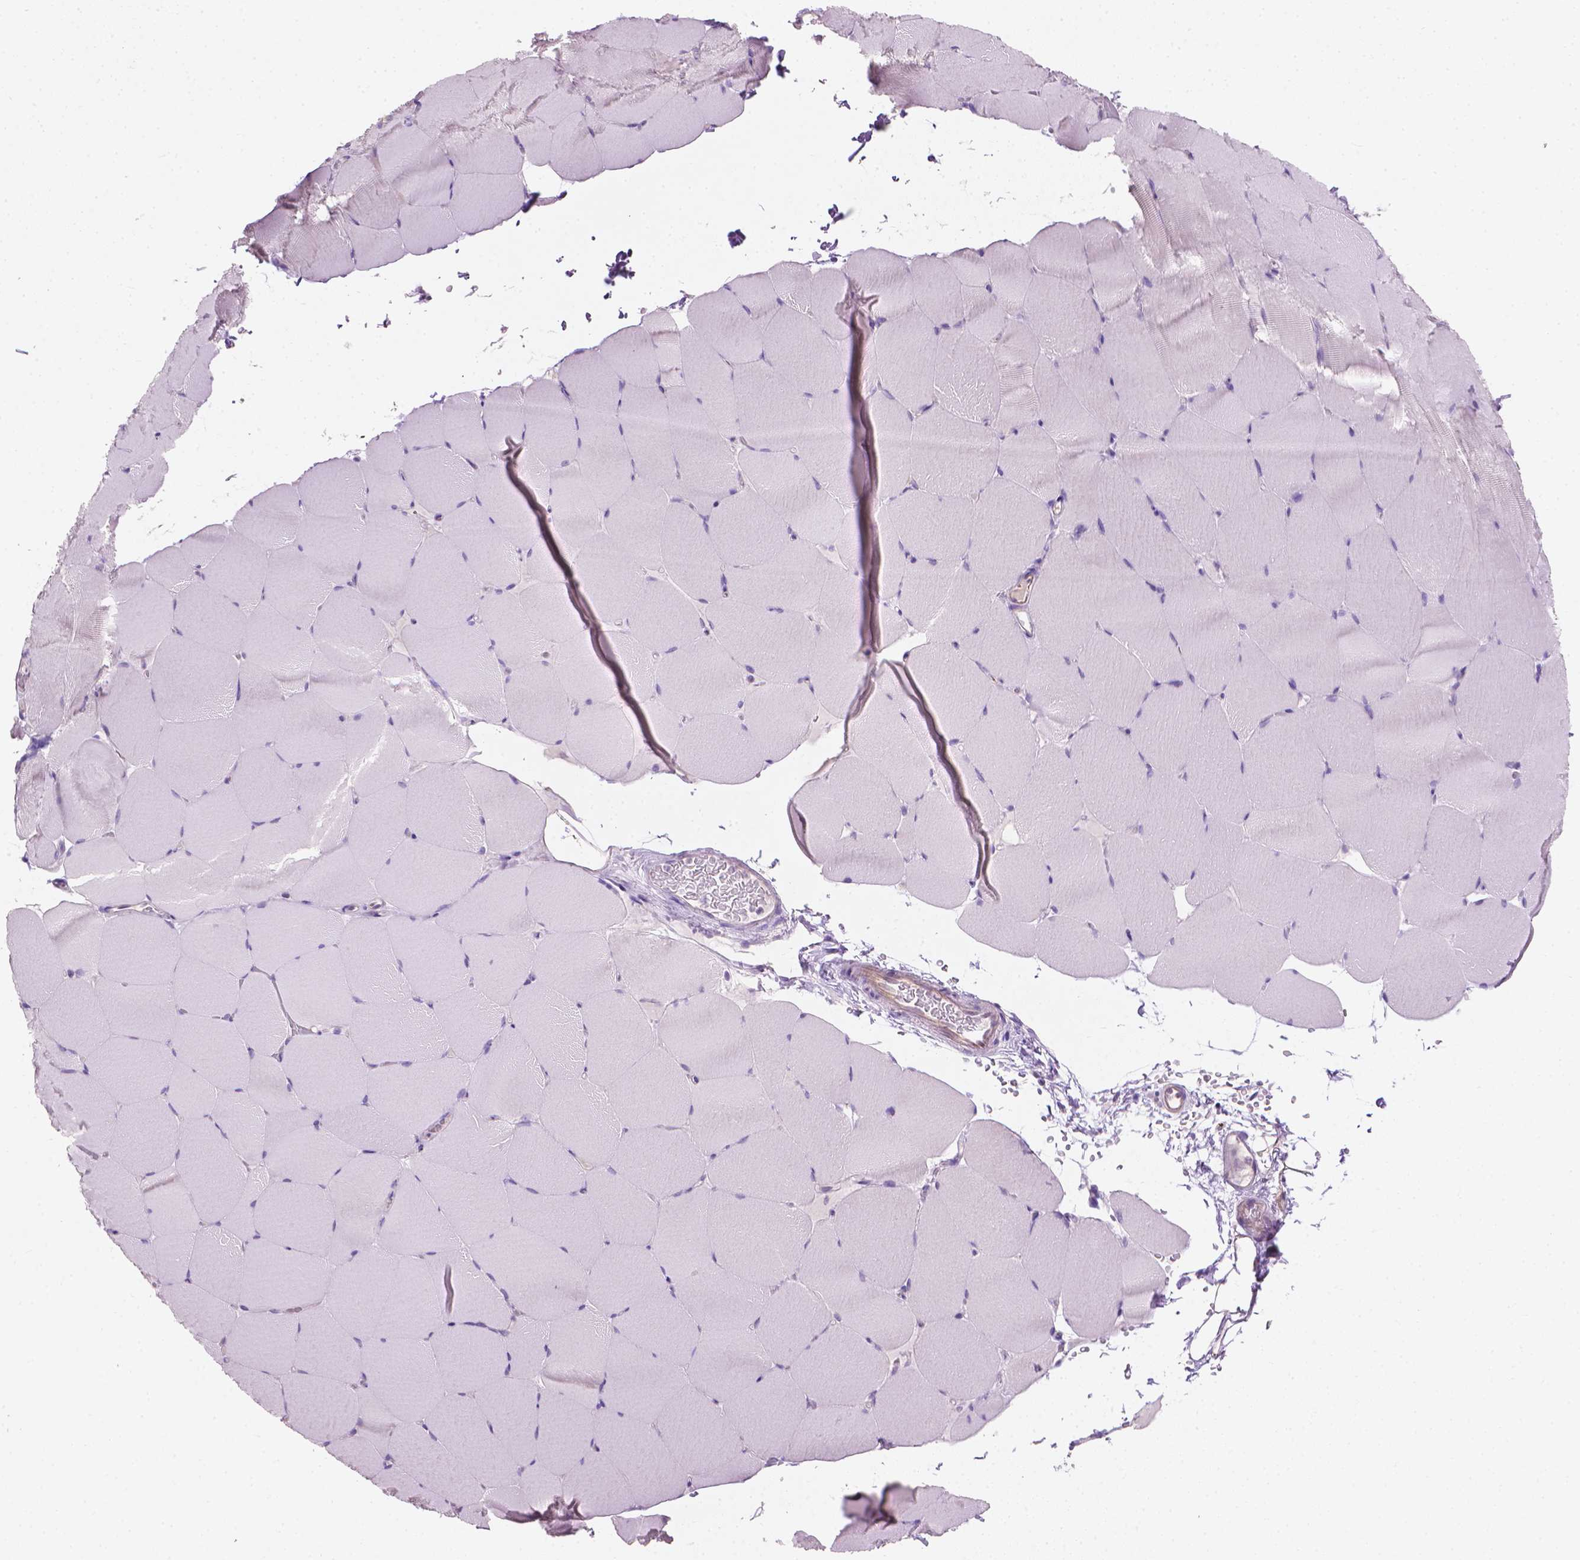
{"staining": {"intensity": "negative", "quantity": "none", "location": "none"}, "tissue": "skeletal muscle", "cell_type": "Myocytes", "image_type": "normal", "snomed": [{"axis": "morphology", "description": "Normal tissue, NOS"}, {"axis": "topography", "description": "Skeletal muscle"}], "caption": "Immunohistochemical staining of normal skeletal muscle shows no significant positivity in myocytes.", "gene": "KRT73", "patient": {"sex": "female", "age": 37}}